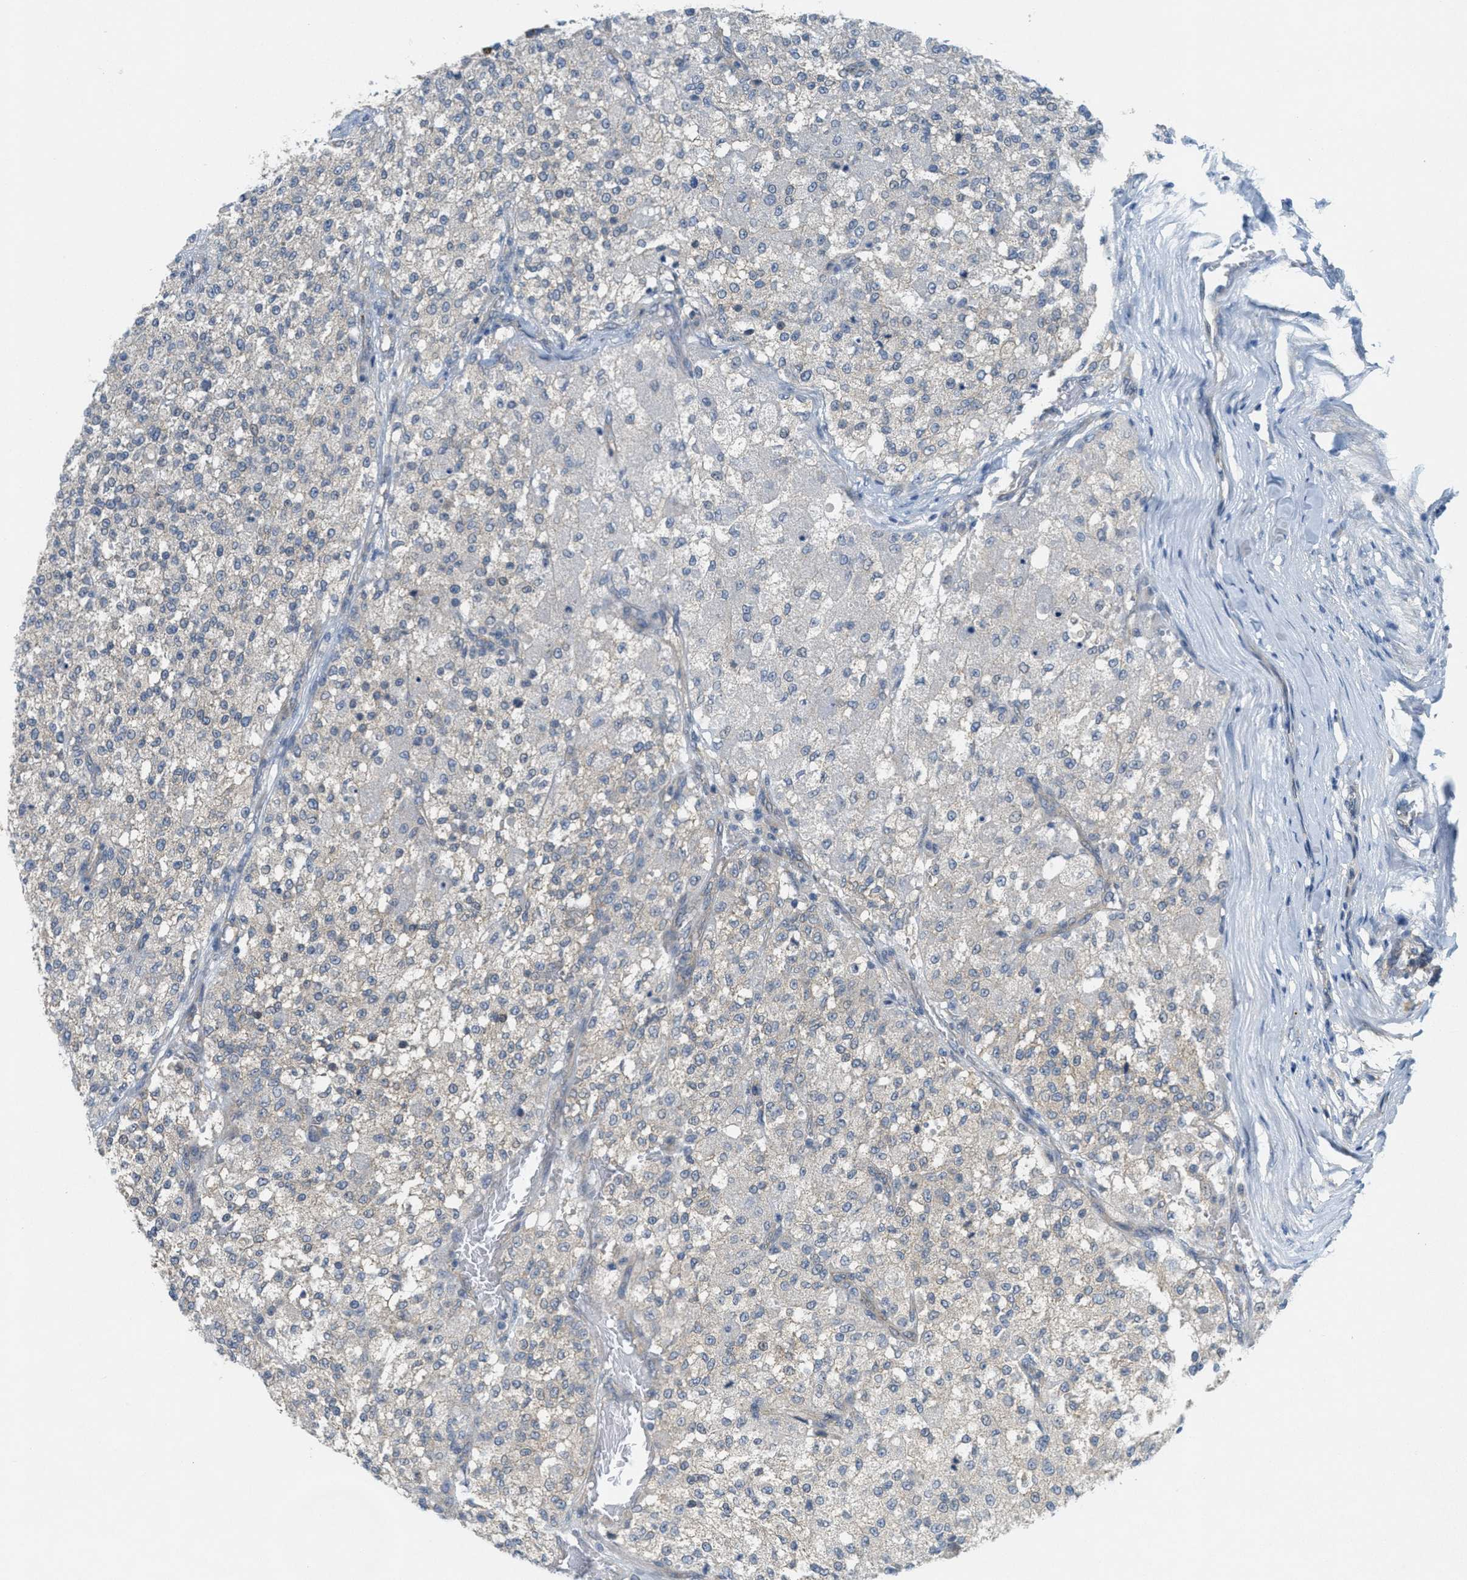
{"staining": {"intensity": "negative", "quantity": "none", "location": "none"}, "tissue": "testis cancer", "cell_type": "Tumor cells", "image_type": "cancer", "snomed": [{"axis": "morphology", "description": "Seminoma, NOS"}, {"axis": "topography", "description": "Testis"}], "caption": "Immunohistochemistry of testis cancer exhibits no staining in tumor cells.", "gene": "ZFYVE9", "patient": {"sex": "male", "age": 59}}